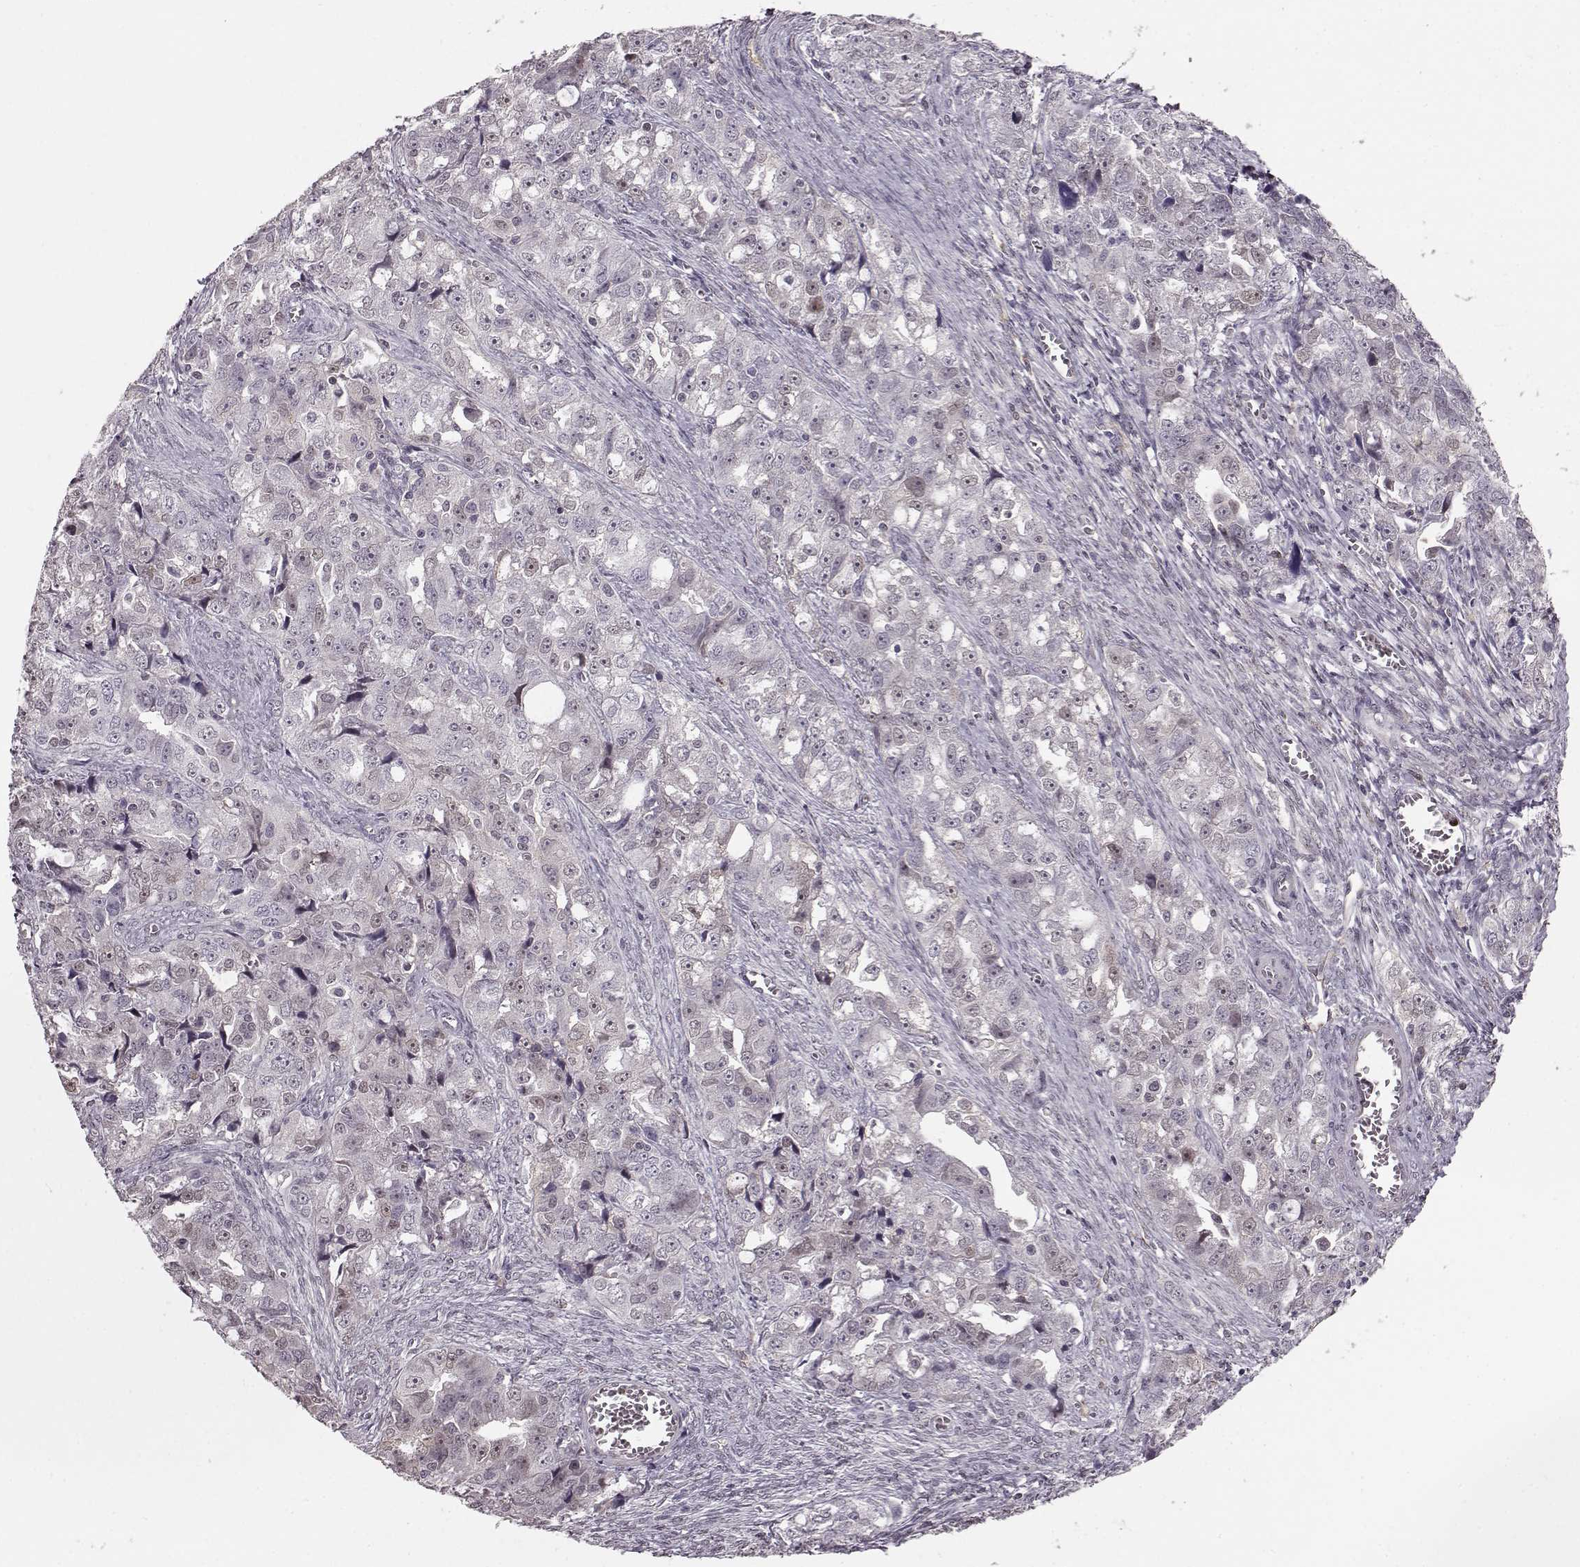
{"staining": {"intensity": "weak", "quantity": "<25%", "location": "nuclear"}, "tissue": "ovarian cancer", "cell_type": "Tumor cells", "image_type": "cancer", "snomed": [{"axis": "morphology", "description": "Cystadenocarcinoma, serous, NOS"}, {"axis": "topography", "description": "Ovary"}], "caption": "Human serous cystadenocarcinoma (ovarian) stained for a protein using immunohistochemistry (IHC) reveals no positivity in tumor cells.", "gene": "KLF6", "patient": {"sex": "female", "age": 51}}